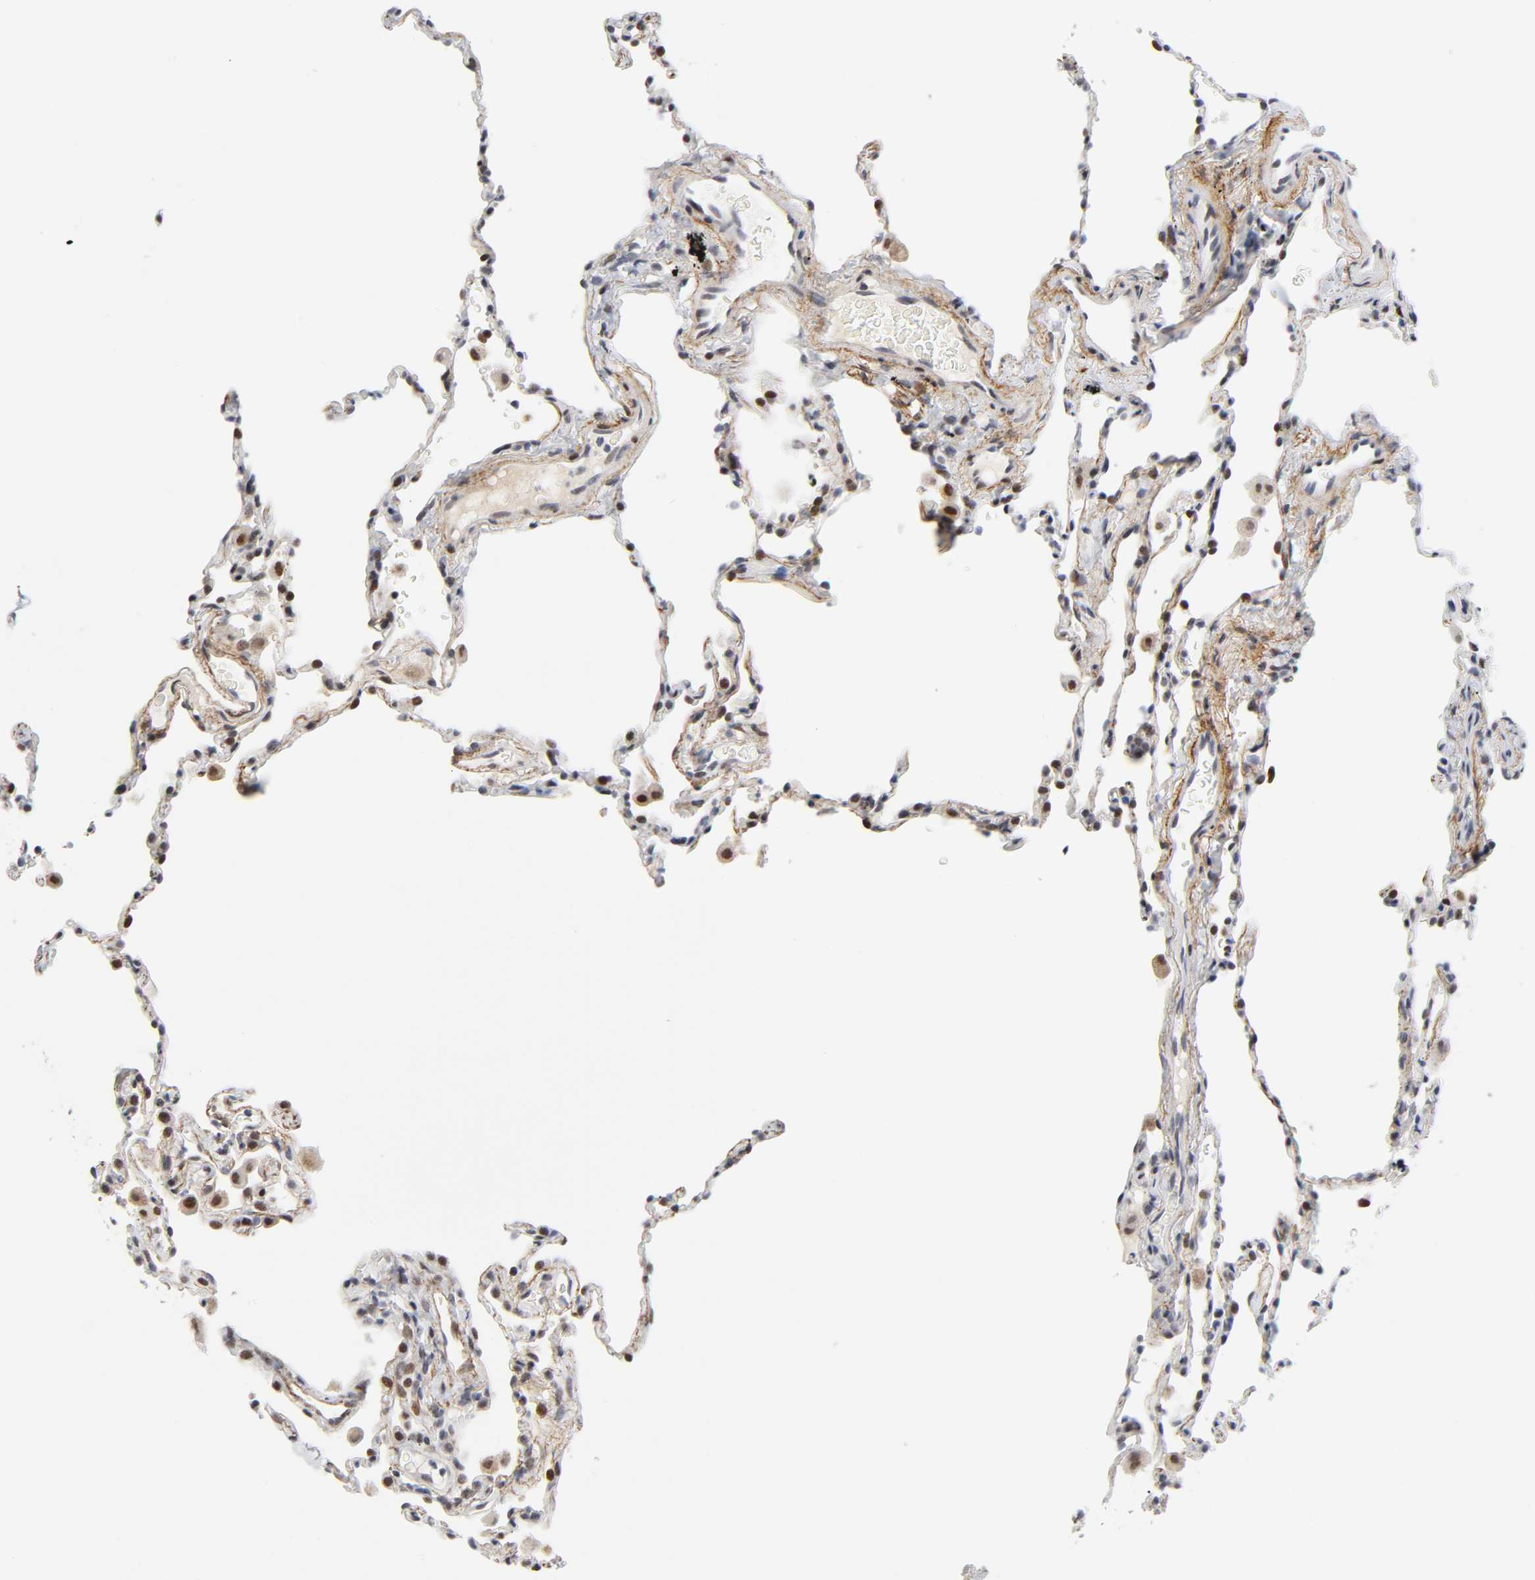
{"staining": {"intensity": "weak", "quantity": "<25%", "location": "cytoplasmic/membranous,nuclear"}, "tissue": "lung", "cell_type": "Alveolar cells", "image_type": "normal", "snomed": [{"axis": "morphology", "description": "Normal tissue, NOS"}, {"axis": "morphology", "description": "Soft tissue tumor metastatic"}, {"axis": "topography", "description": "Lung"}], "caption": "Immunohistochemistry (IHC) of normal human lung displays no staining in alveolar cells.", "gene": "DIDO1", "patient": {"sex": "male", "age": 59}}